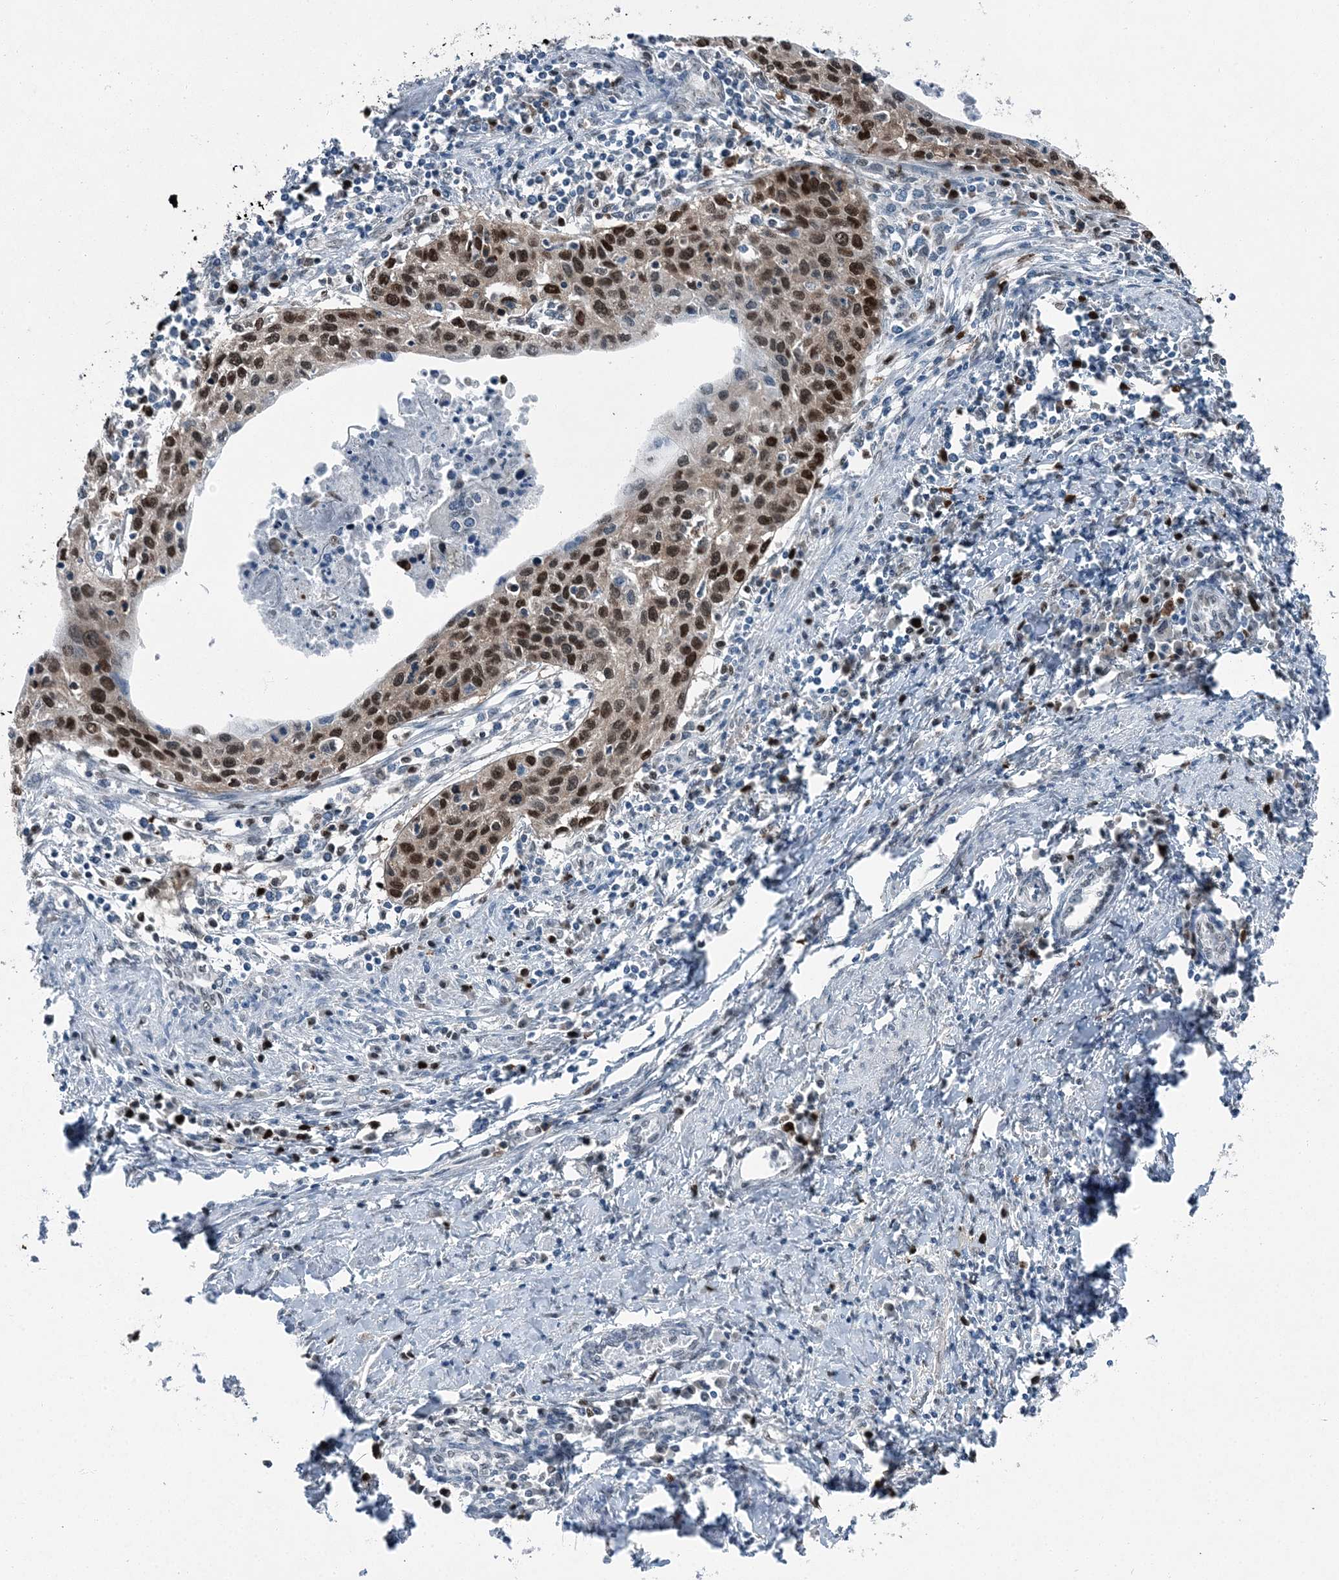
{"staining": {"intensity": "moderate", "quantity": ">75%", "location": "nuclear"}, "tissue": "cervical cancer", "cell_type": "Tumor cells", "image_type": "cancer", "snomed": [{"axis": "morphology", "description": "Squamous cell carcinoma, NOS"}, {"axis": "topography", "description": "Cervix"}], "caption": "Moderate nuclear expression for a protein is identified in about >75% of tumor cells of cervical cancer using IHC.", "gene": "HAT1", "patient": {"sex": "female", "age": 32}}